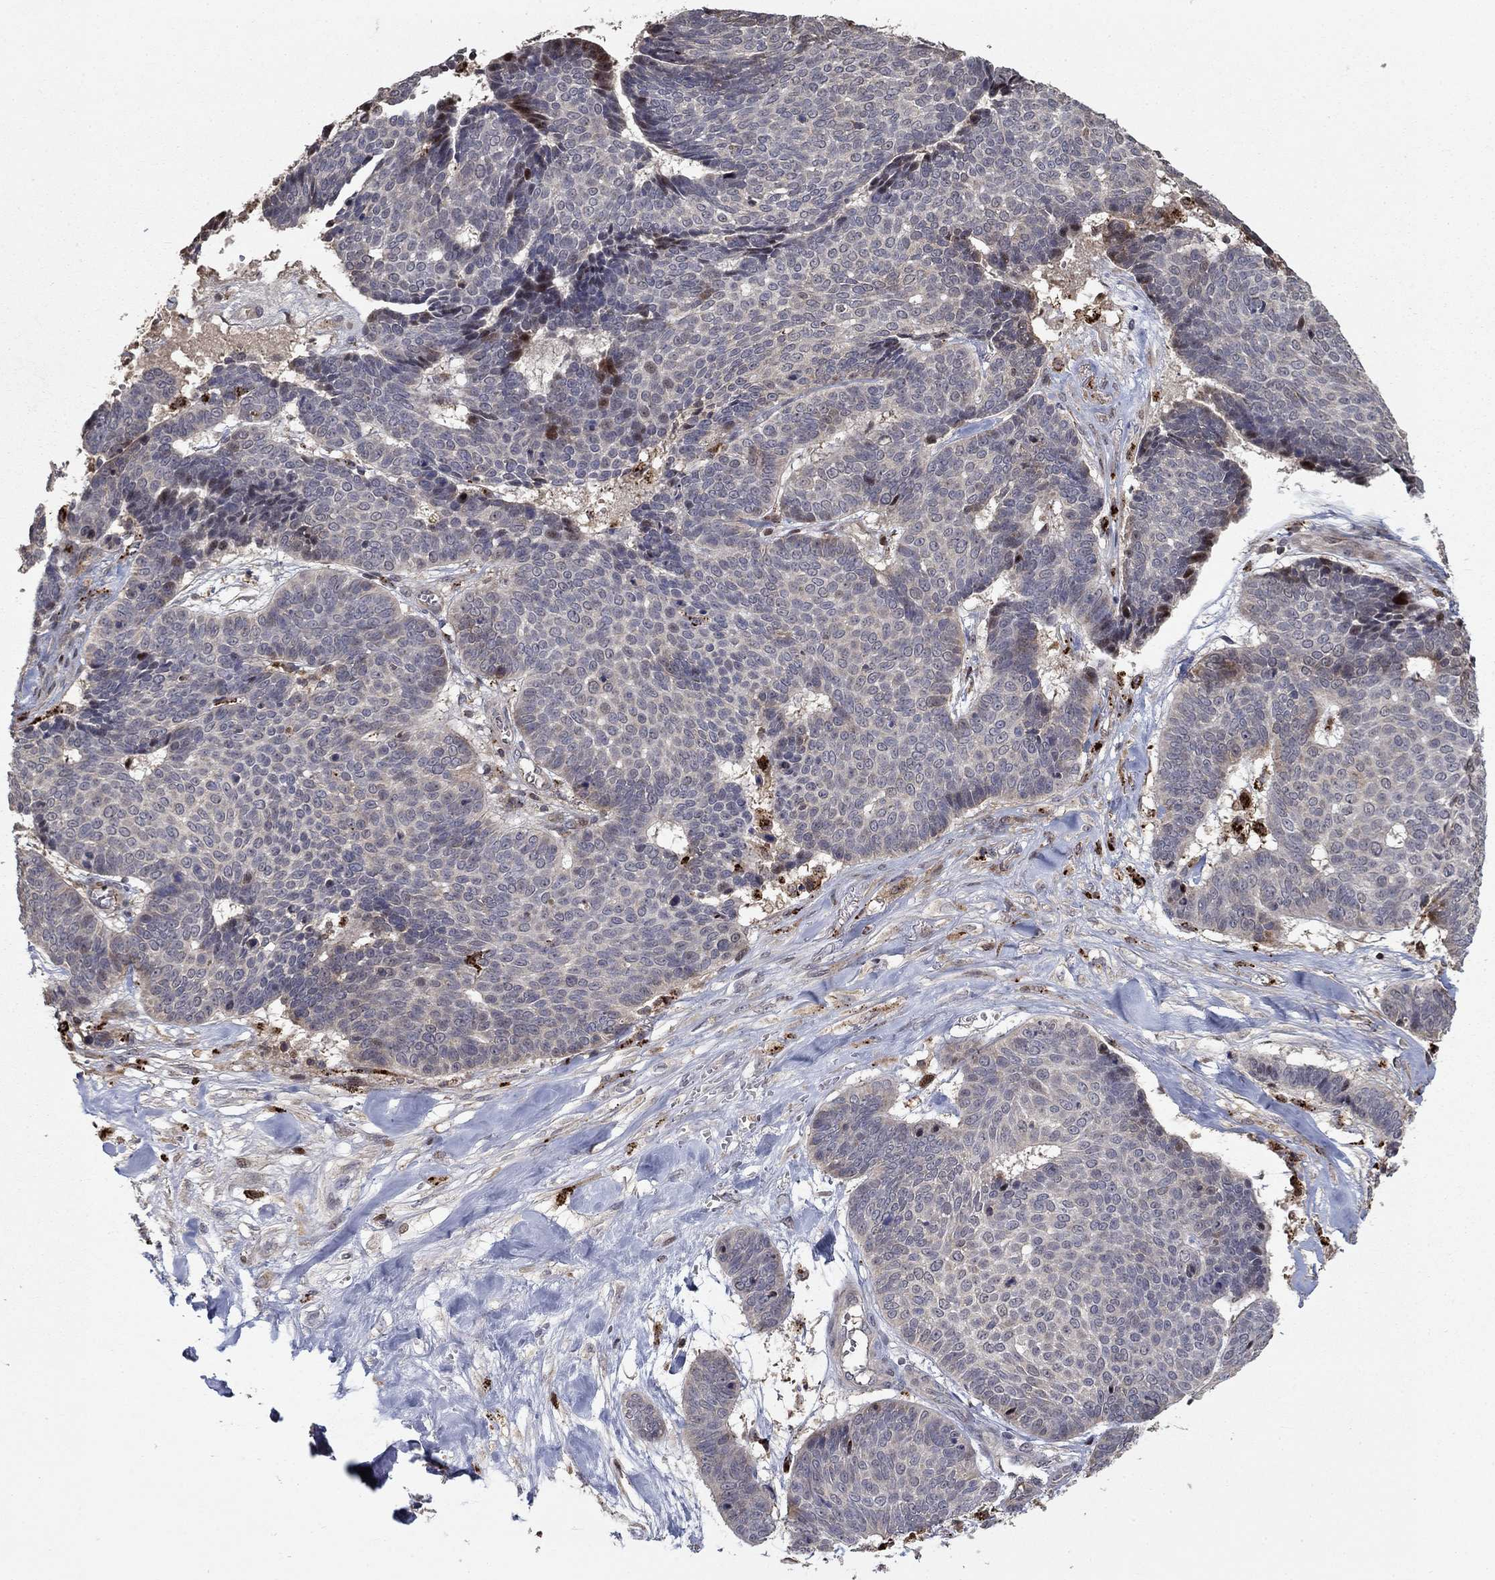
{"staining": {"intensity": "moderate", "quantity": "<25%", "location": "nuclear"}, "tissue": "skin cancer", "cell_type": "Tumor cells", "image_type": "cancer", "snomed": [{"axis": "morphology", "description": "Basal cell carcinoma"}, {"axis": "topography", "description": "Skin"}], "caption": "Tumor cells reveal low levels of moderate nuclear positivity in approximately <25% of cells in human skin cancer. Ihc stains the protein of interest in brown and the nuclei are stained blue.", "gene": "LPCAT4", "patient": {"sex": "male", "age": 86}}